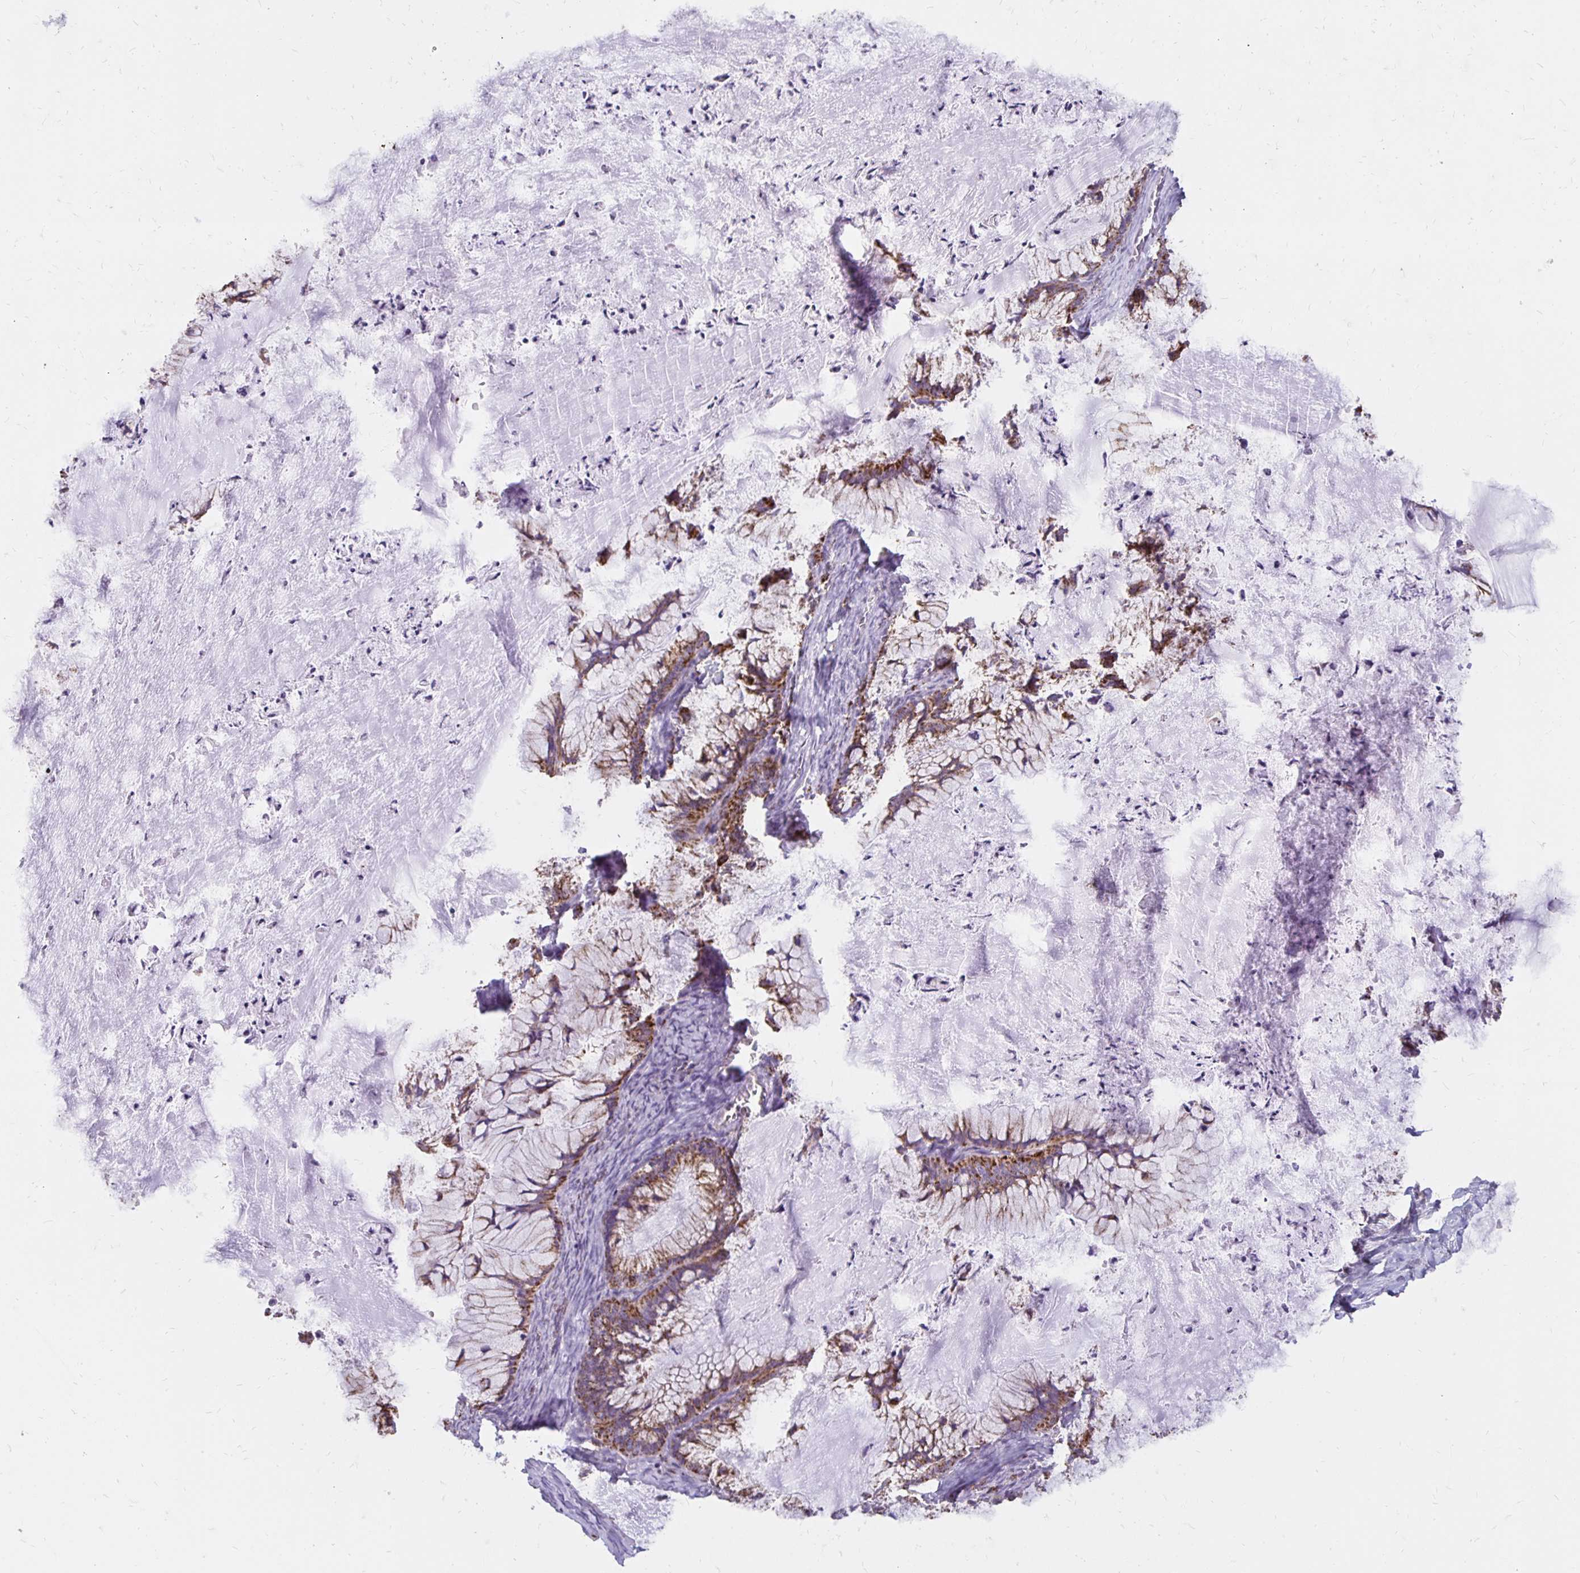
{"staining": {"intensity": "moderate", "quantity": ">75%", "location": "cytoplasmic/membranous"}, "tissue": "ovarian cancer", "cell_type": "Tumor cells", "image_type": "cancer", "snomed": [{"axis": "morphology", "description": "Cystadenocarcinoma, mucinous, NOS"}, {"axis": "topography", "description": "Ovary"}], "caption": "Mucinous cystadenocarcinoma (ovarian) stained with IHC shows moderate cytoplasmic/membranous expression in about >75% of tumor cells.", "gene": "IER3", "patient": {"sex": "female", "age": 72}}